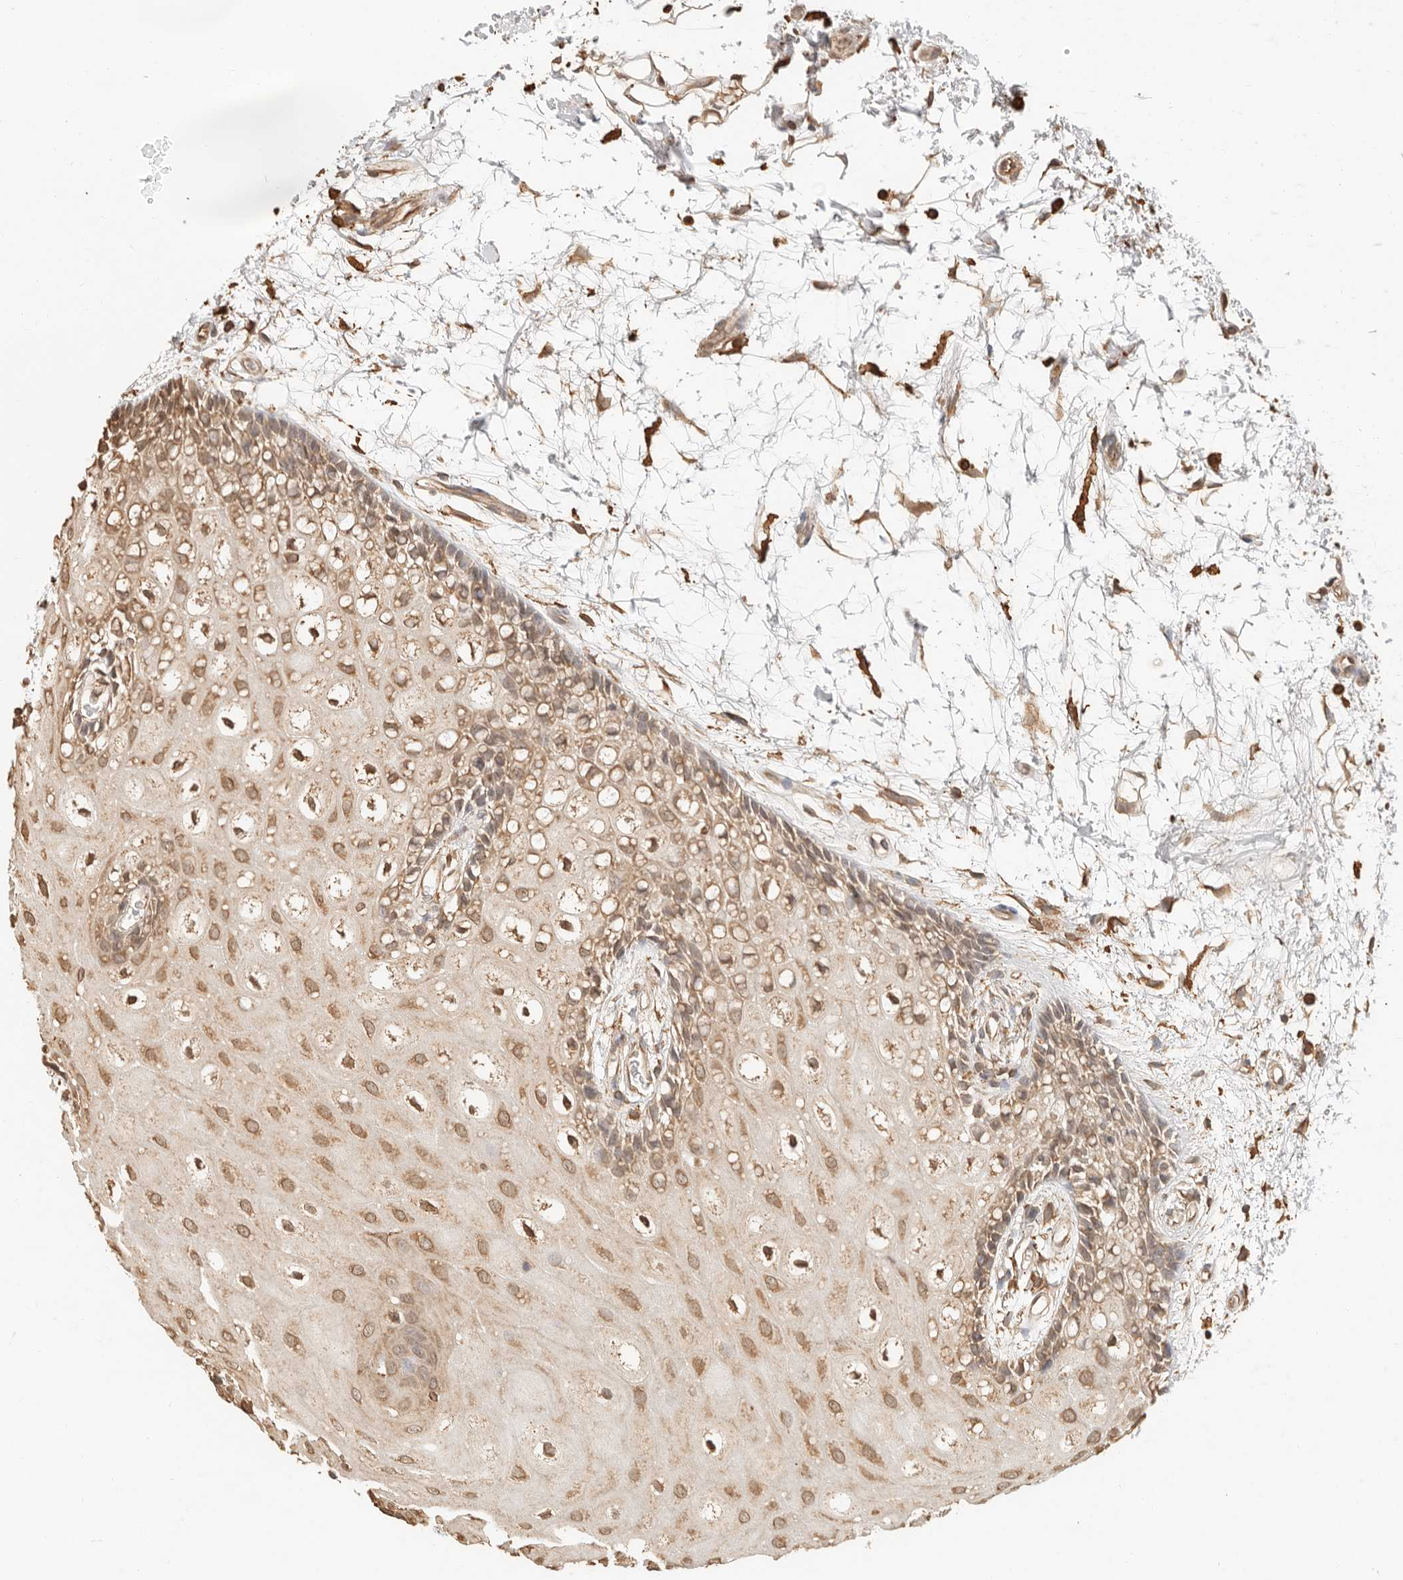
{"staining": {"intensity": "moderate", "quantity": ">75%", "location": "cytoplasmic/membranous"}, "tissue": "oral mucosa", "cell_type": "Squamous epithelial cells", "image_type": "normal", "snomed": [{"axis": "morphology", "description": "Normal tissue, NOS"}, {"axis": "topography", "description": "Skeletal muscle"}, {"axis": "topography", "description": "Oral tissue"}, {"axis": "topography", "description": "Peripheral nerve tissue"}], "caption": "Oral mucosa stained for a protein shows moderate cytoplasmic/membranous positivity in squamous epithelial cells. (DAB IHC, brown staining for protein, blue staining for nuclei).", "gene": "ARHGEF10L", "patient": {"sex": "female", "age": 84}}